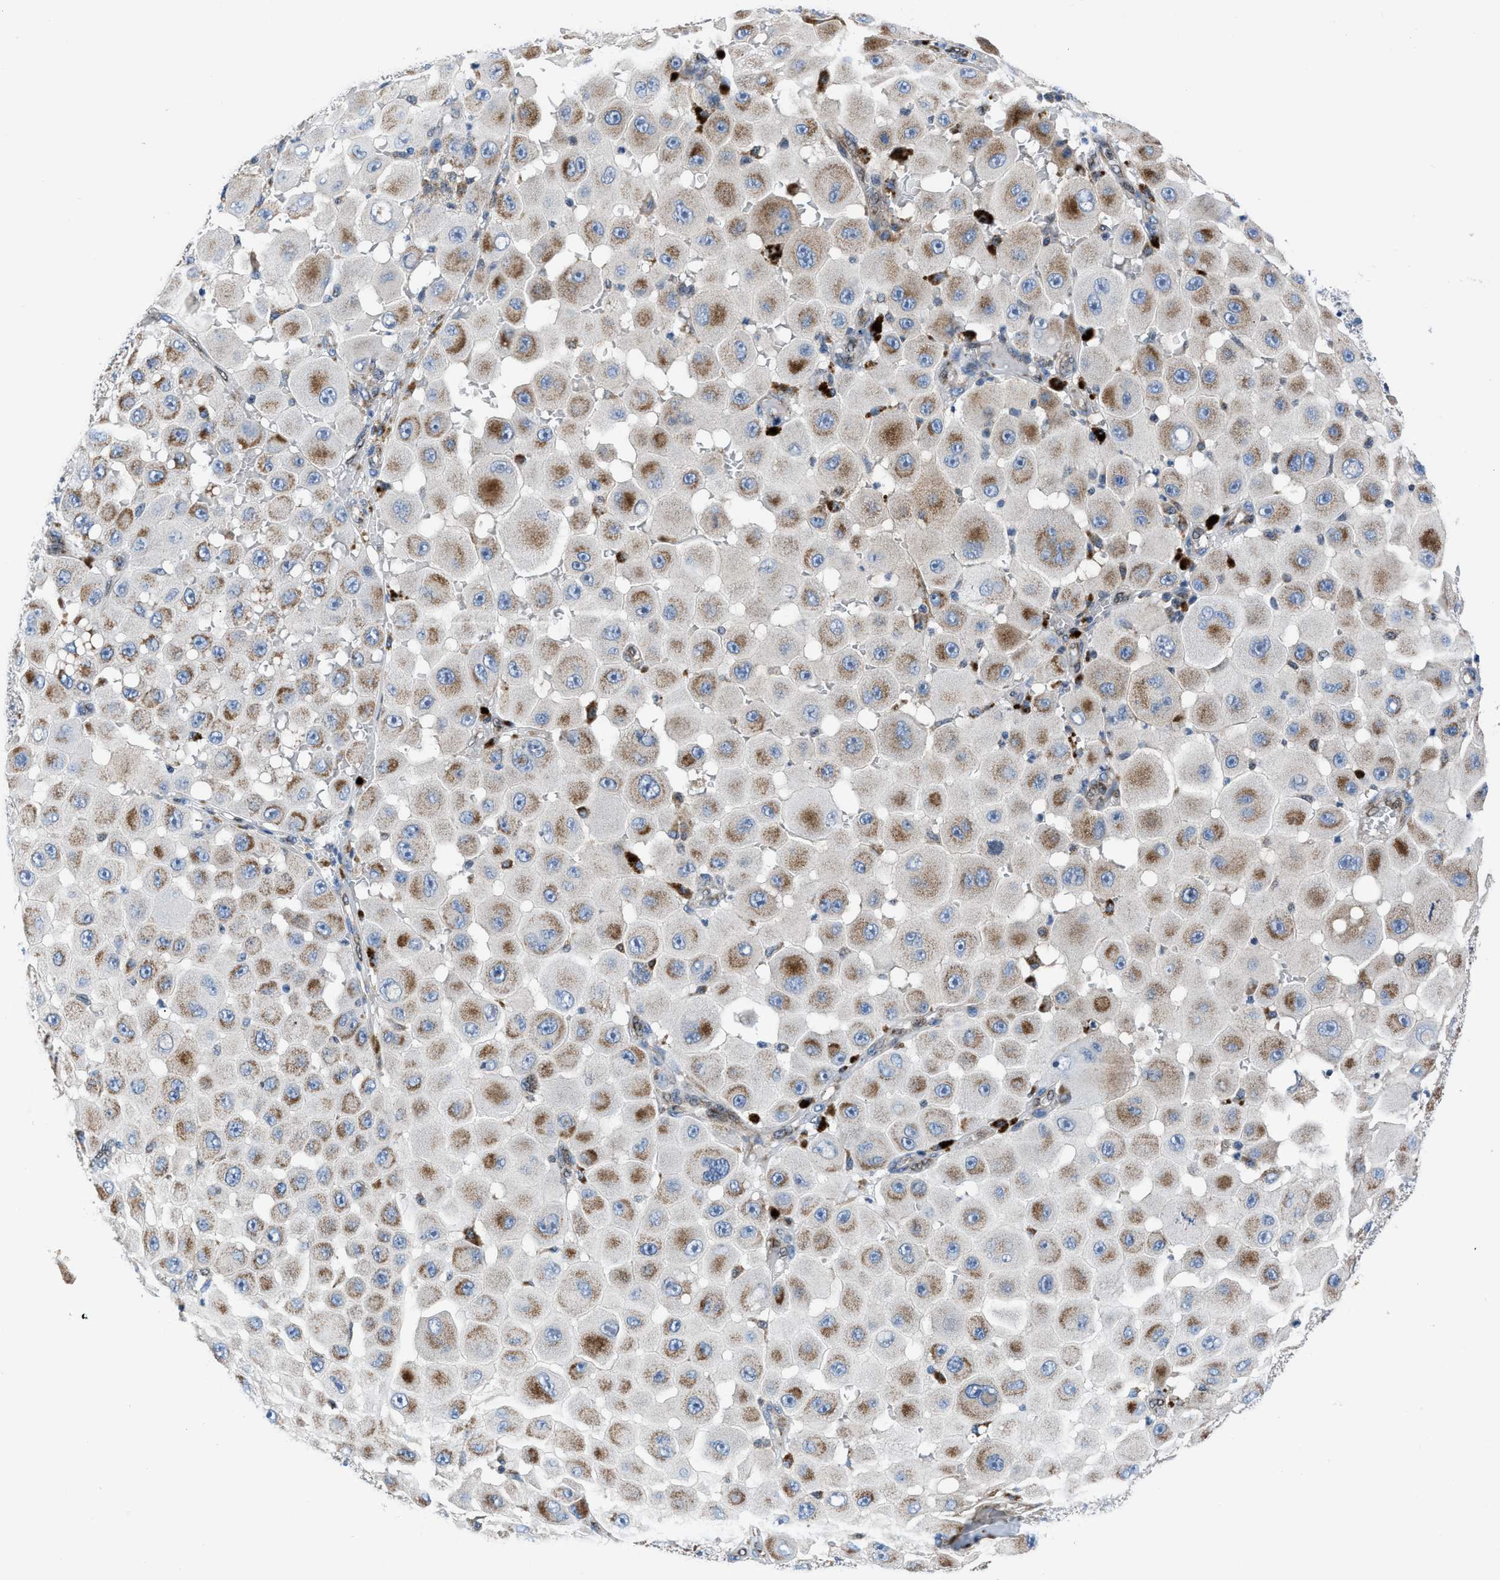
{"staining": {"intensity": "moderate", "quantity": "25%-75%", "location": "cytoplasmic/membranous"}, "tissue": "melanoma", "cell_type": "Tumor cells", "image_type": "cancer", "snomed": [{"axis": "morphology", "description": "Malignant melanoma, NOS"}, {"axis": "topography", "description": "Skin"}], "caption": "A high-resolution image shows immunohistochemistry staining of melanoma, which demonstrates moderate cytoplasmic/membranous positivity in about 25%-75% of tumor cells.", "gene": "LMO2", "patient": {"sex": "female", "age": 81}}